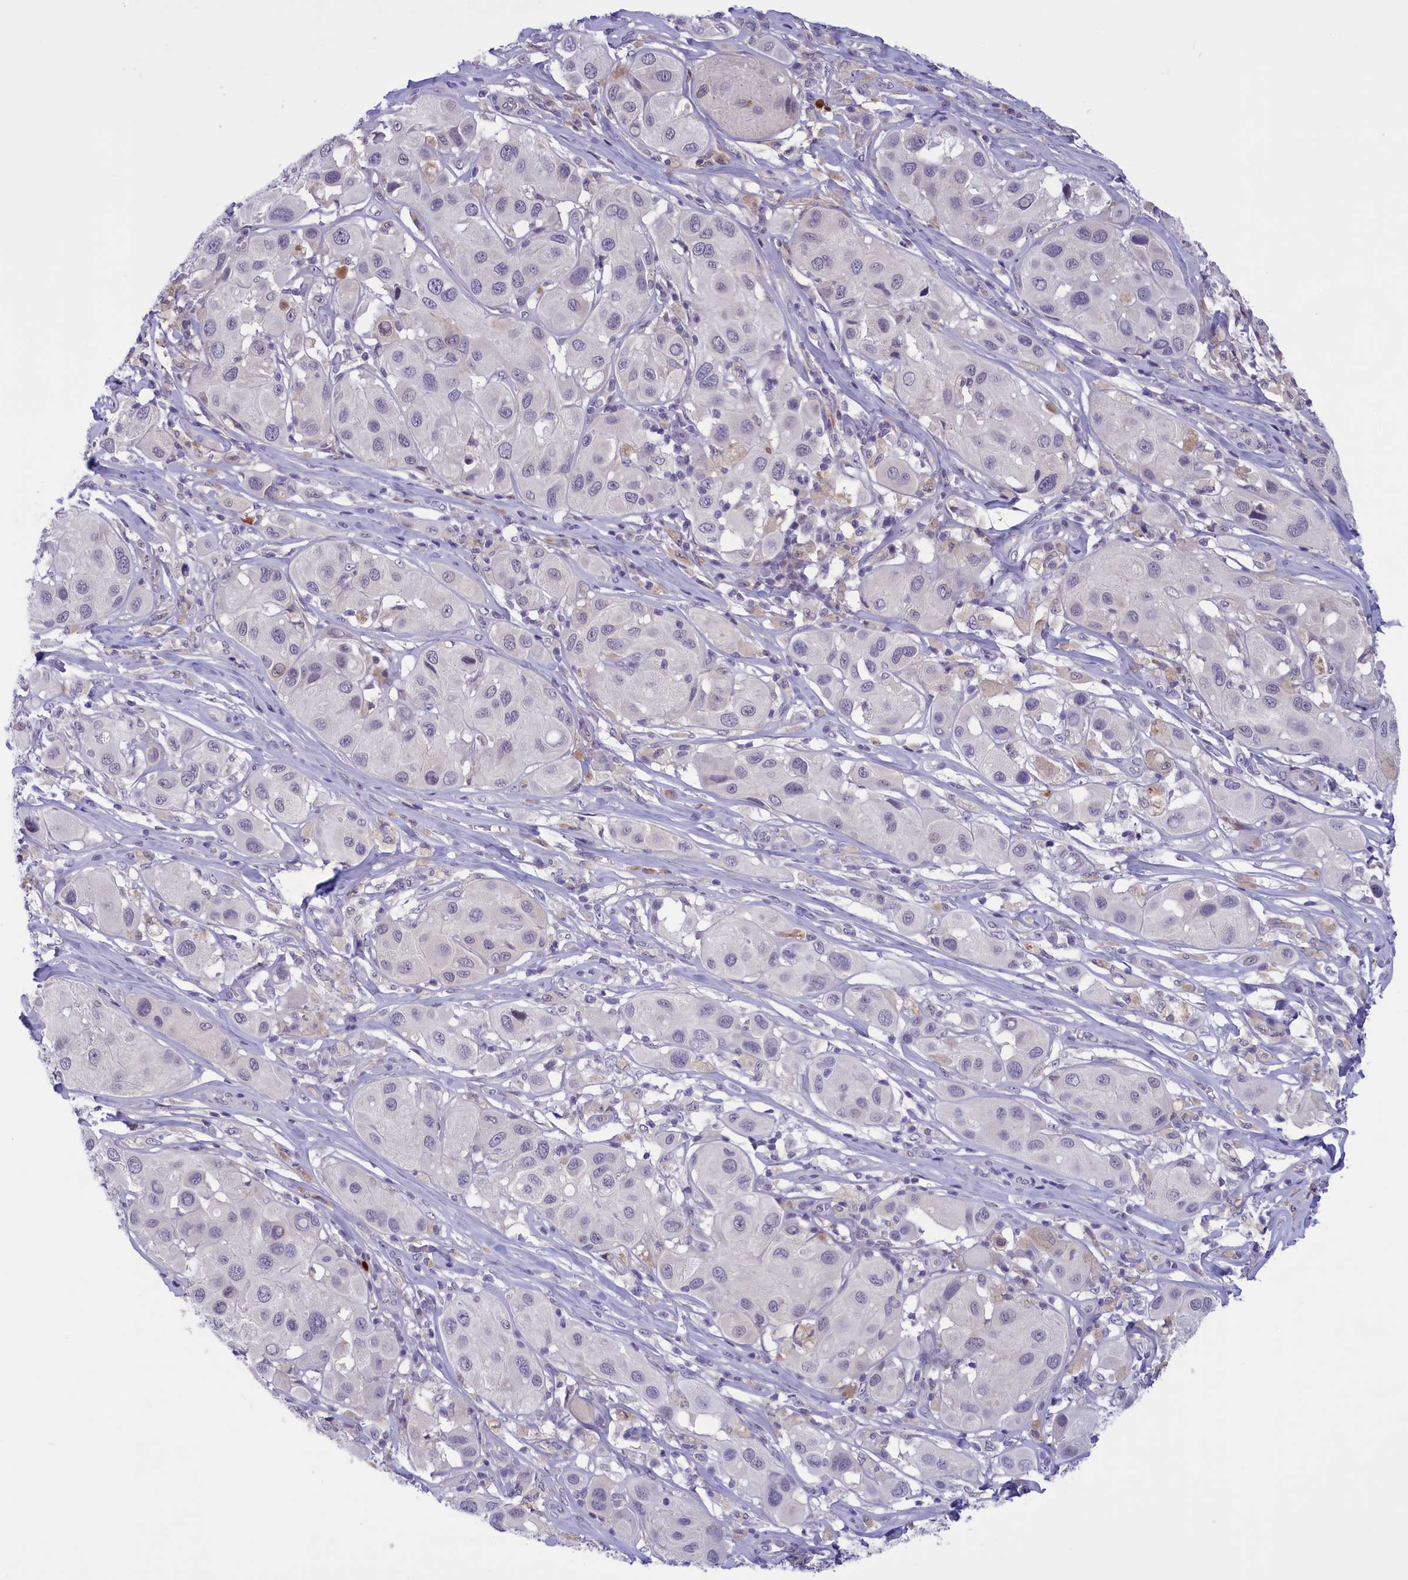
{"staining": {"intensity": "negative", "quantity": "none", "location": "none"}, "tissue": "melanoma", "cell_type": "Tumor cells", "image_type": "cancer", "snomed": [{"axis": "morphology", "description": "Malignant melanoma, Metastatic site"}, {"axis": "topography", "description": "Skin"}], "caption": "This is a histopathology image of IHC staining of malignant melanoma (metastatic site), which shows no positivity in tumor cells.", "gene": "ELOA2", "patient": {"sex": "male", "age": 41}}